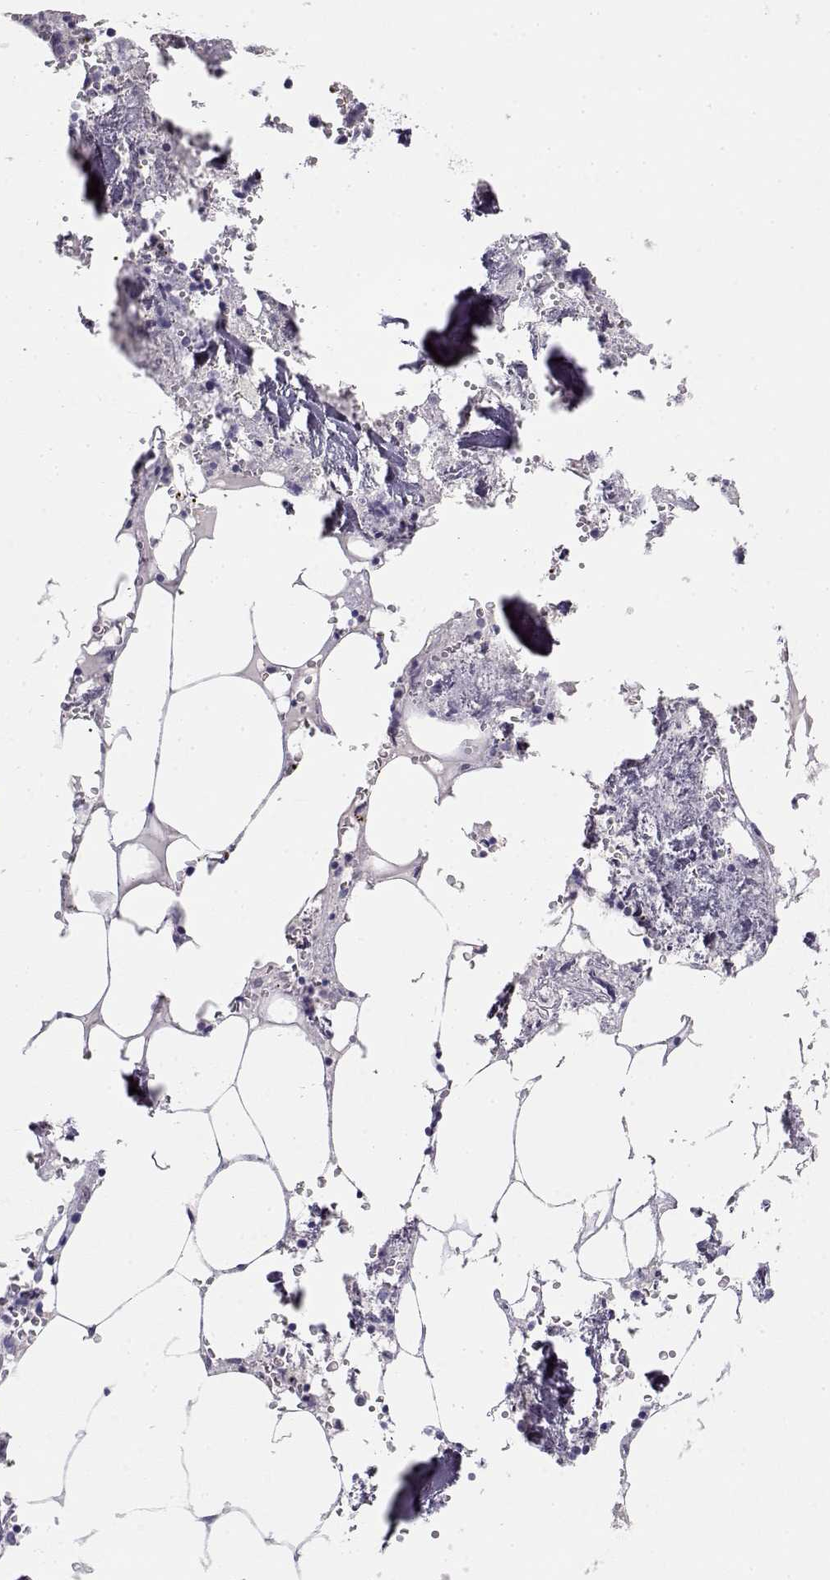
{"staining": {"intensity": "negative", "quantity": "none", "location": "none"}, "tissue": "bone marrow", "cell_type": "Hematopoietic cells", "image_type": "normal", "snomed": [{"axis": "morphology", "description": "Normal tissue, NOS"}, {"axis": "topography", "description": "Bone marrow"}], "caption": "Immunohistochemistry of benign bone marrow displays no staining in hematopoietic cells. The staining was performed using DAB (3,3'-diaminobenzidine) to visualize the protein expression in brown, while the nuclei were stained in blue with hematoxylin (Magnification: 20x).", "gene": "NUTM1", "patient": {"sex": "male", "age": 54}}